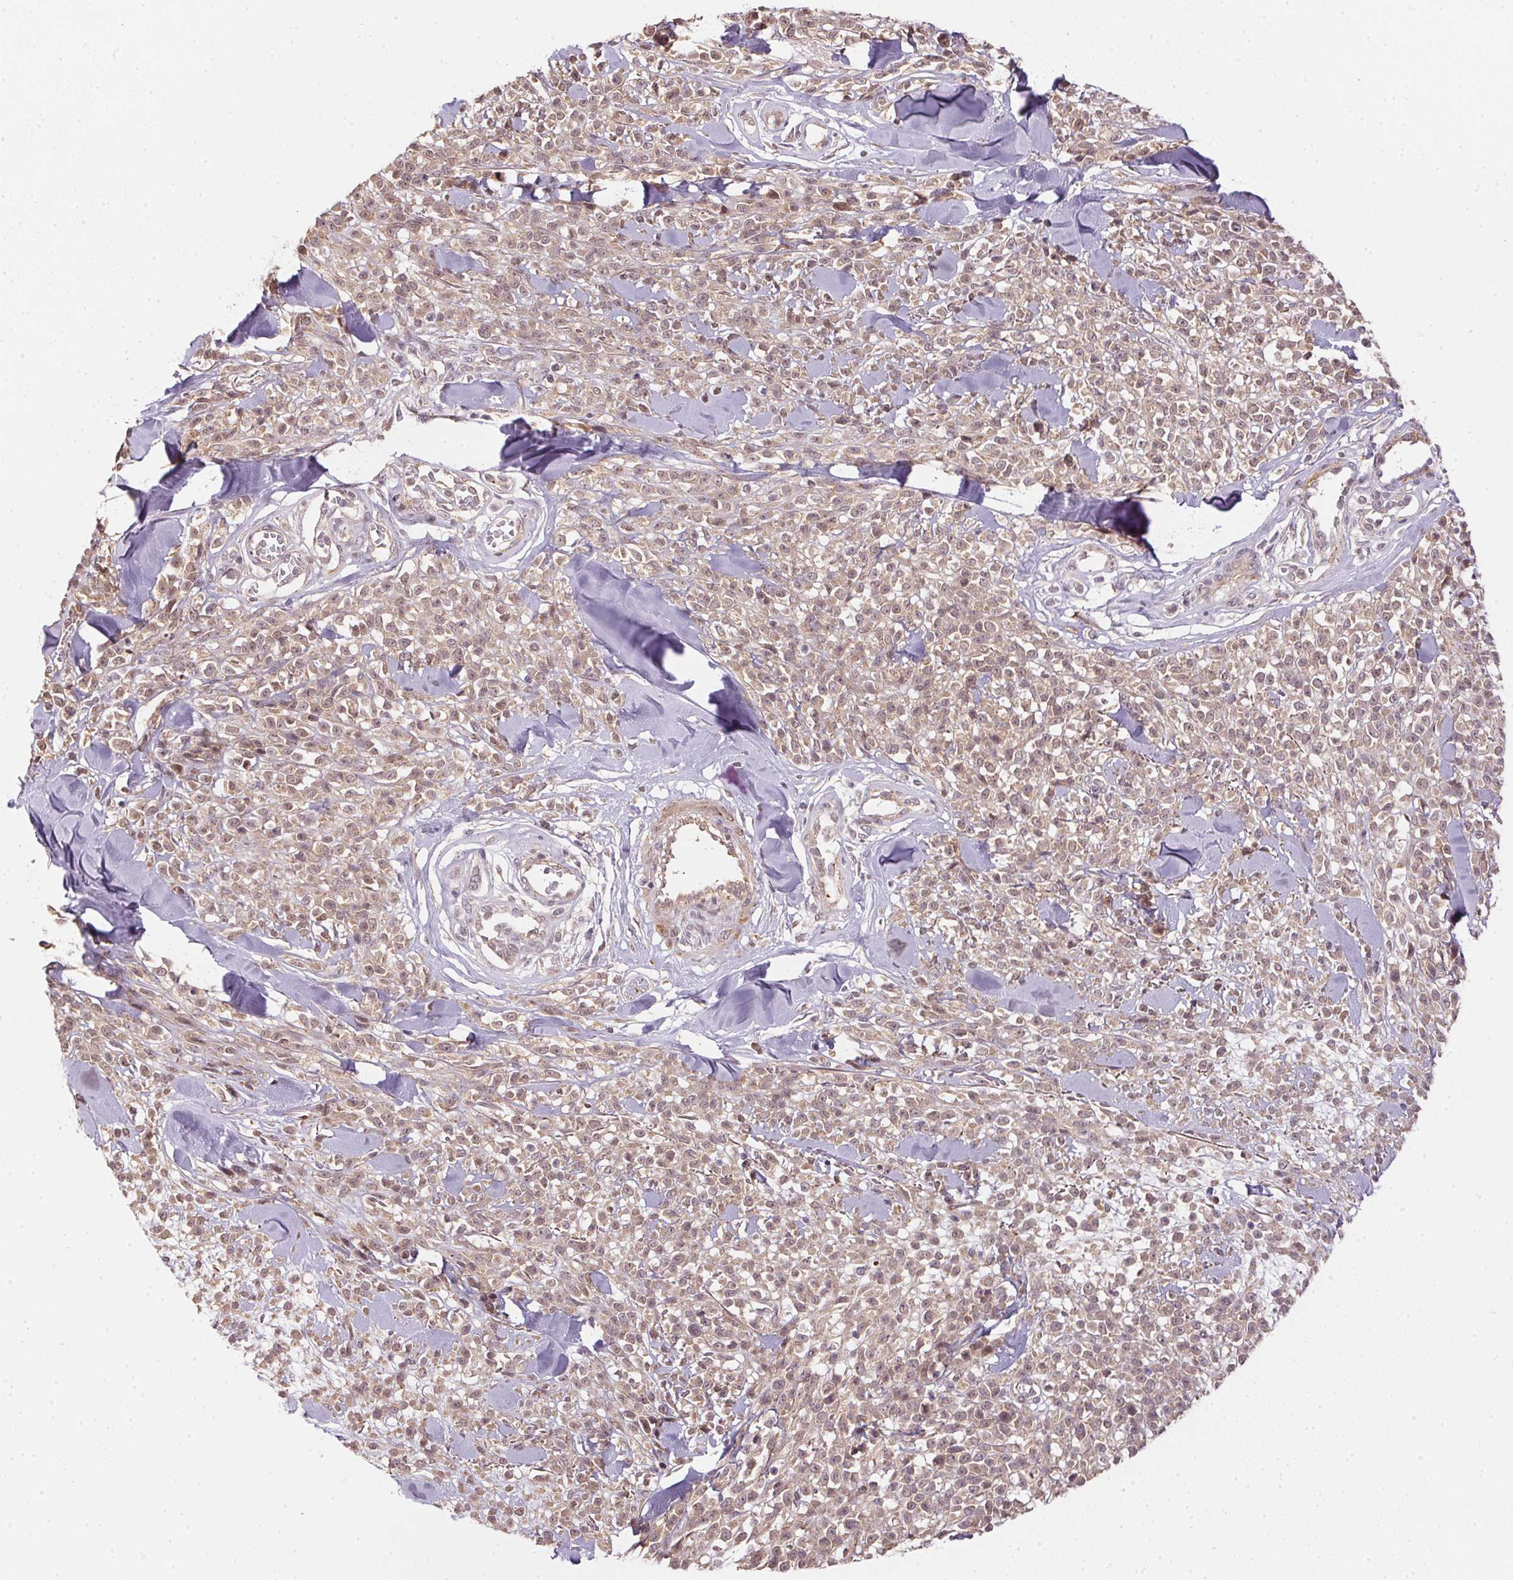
{"staining": {"intensity": "weak", "quantity": "25%-75%", "location": "cytoplasmic/membranous,nuclear"}, "tissue": "melanoma", "cell_type": "Tumor cells", "image_type": "cancer", "snomed": [{"axis": "morphology", "description": "Malignant melanoma, NOS"}, {"axis": "topography", "description": "Skin"}, {"axis": "topography", "description": "Skin of trunk"}], "caption": "Immunohistochemistry histopathology image of neoplastic tissue: melanoma stained using immunohistochemistry displays low levels of weak protein expression localized specifically in the cytoplasmic/membranous and nuclear of tumor cells, appearing as a cytoplasmic/membranous and nuclear brown color.", "gene": "CFAP92", "patient": {"sex": "male", "age": 74}}